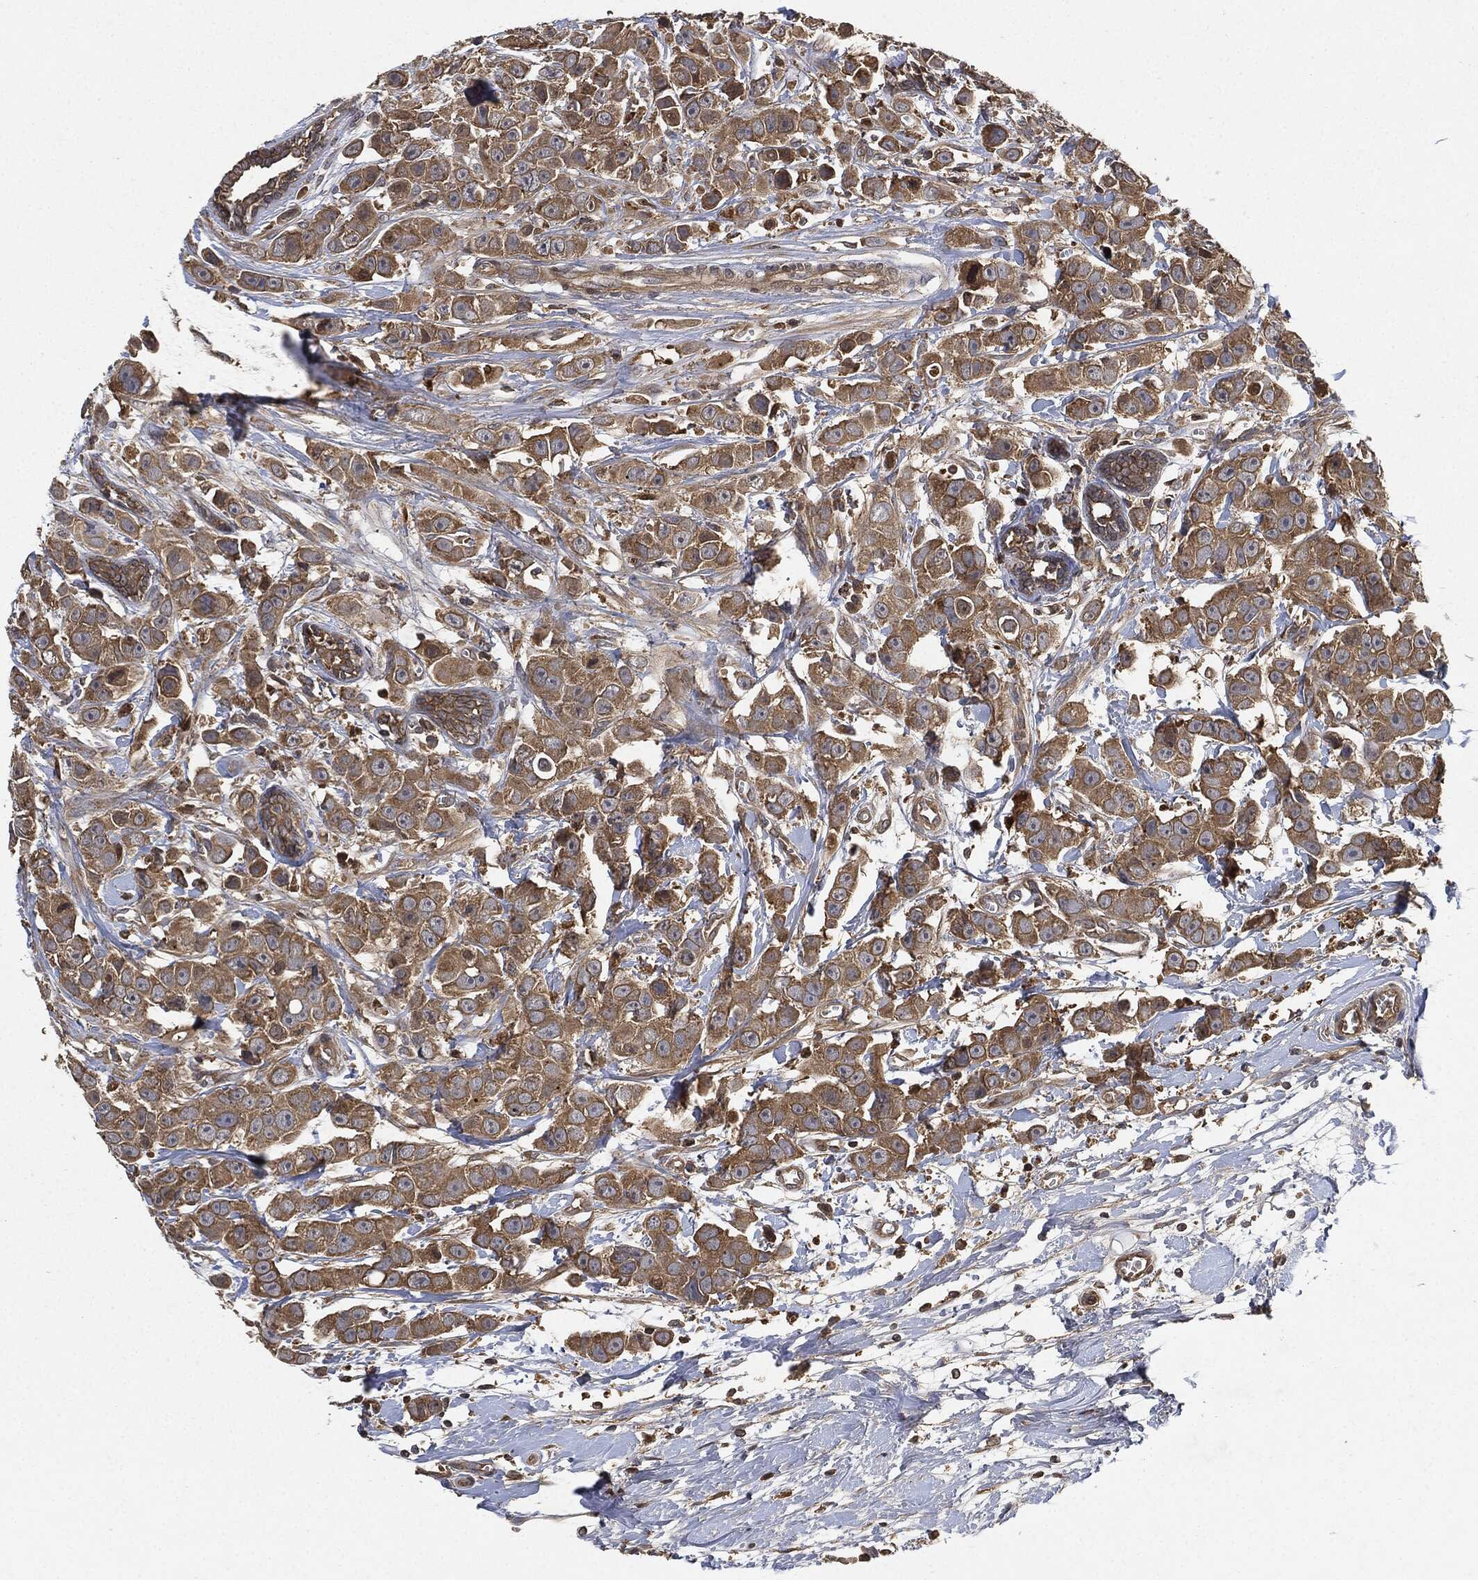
{"staining": {"intensity": "moderate", "quantity": ">75%", "location": "cytoplasmic/membranous"}, "tissue": "breast cancer", "cell_type": "Tumor cells", "image_type": "cancer", "snomed": [{"axis": "morphology", "description": "Duct carcinoma"}, {"axis": "topography", "description": "Breast"}], "caption": "Breast intraductal carcinoma was stained to show a protein in brown. There is medium levels of moderate cytoplasmic/membranous staining in about >75% of tumor cells. (brown staining indicates protein expression, while blue staining denotes nuclei).", "gene": "BRAF", "patient": {"sex": "female", "age": 35}}